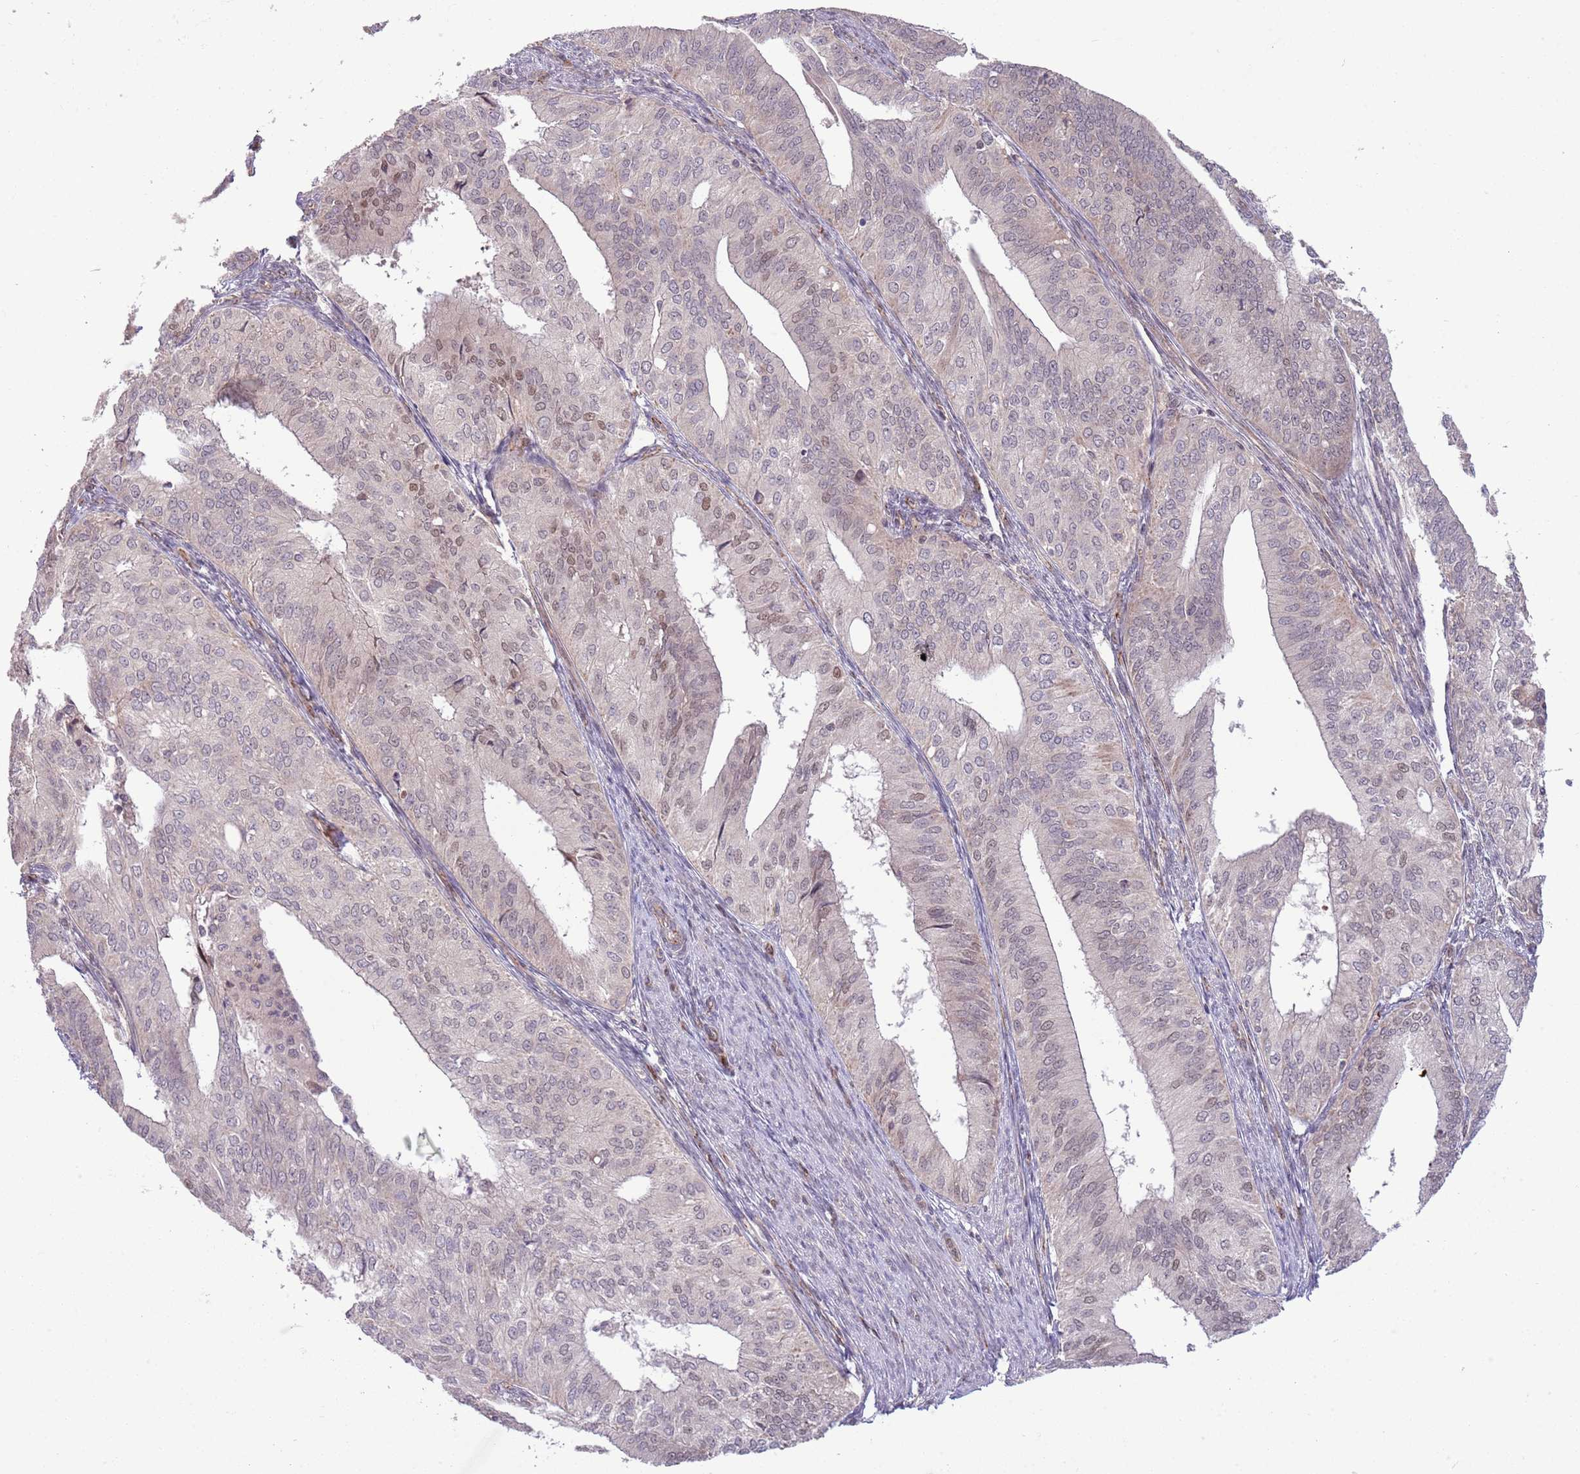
{"staining": {"intensity": "weak", "quantity": "<25%", "location": "nuclear"}, "tissue": "endometrial cancer", "cell_type": "Tumor cells", "image_type": "cancer", "snomed": [{"axis": "morphology", "description": "Adenocarcinoma, NOS"}, {"axis": "topography", "description": "Endometrium"}], "caption": "There is no significant expression in tumor cells of endometrial cancer.", "gene": "DPP10", "patient": {"sex": "female", "age": 50}}